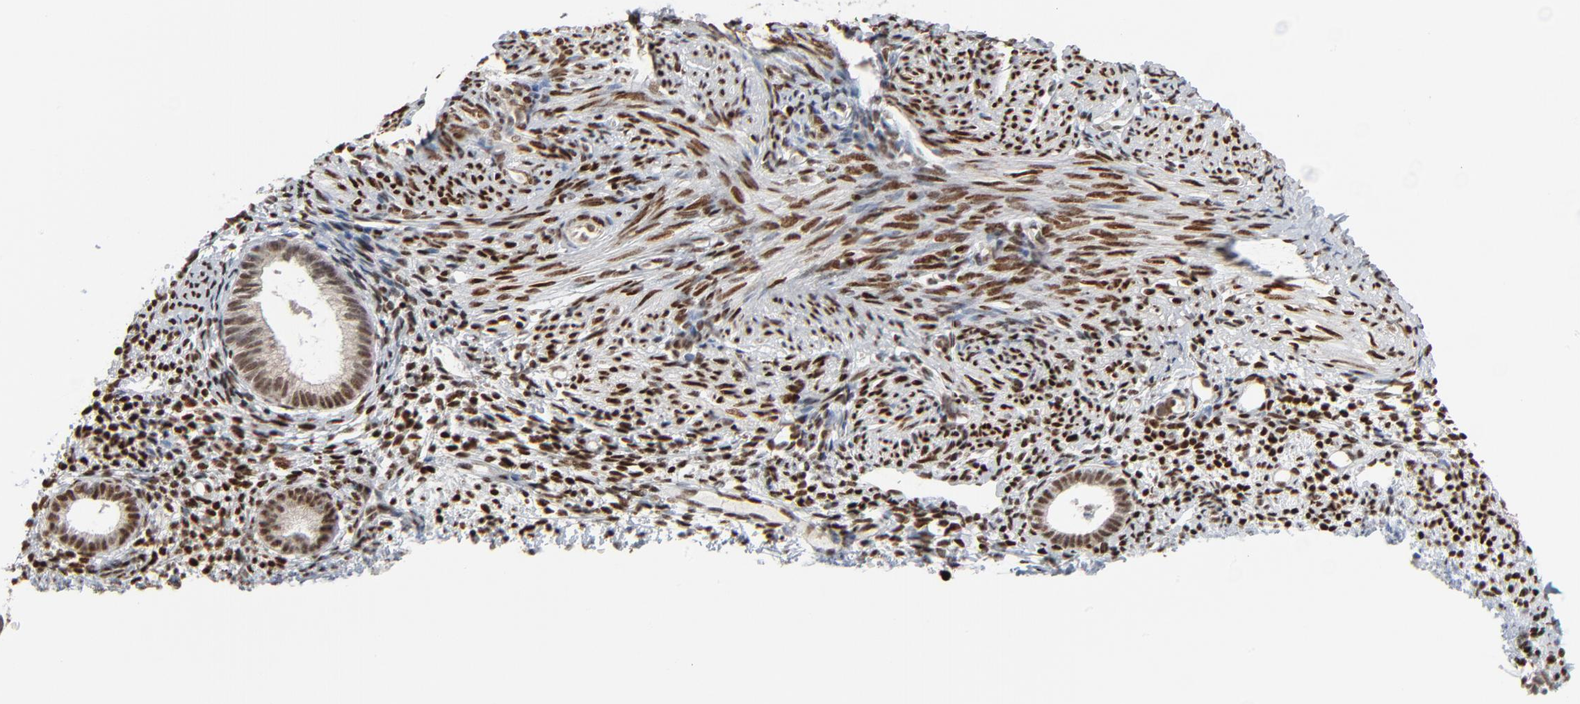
{"staining": {"intensity": "strong", "quantity": ">75%", "location": "nuclear"}, "tissue": "endometrium", "cell_type": "Cells in endometrial stroma", "image_type": "normal", "snomed": [{"axis": "morphology", "description": "Normal tissue, NOS"}, {"axis": "topography", "description": "Smooth muscle"}, {"axis": "topography", "description": "Endometrium"}], "caption": "Immunohistochemistry of benign human endometrium demonstrates high levels of strong nuclear positivity in approximately >75% of cells in endometrial stroma.", "gene": "CUX1", "patient": {"sex": "female", "age": 57}}